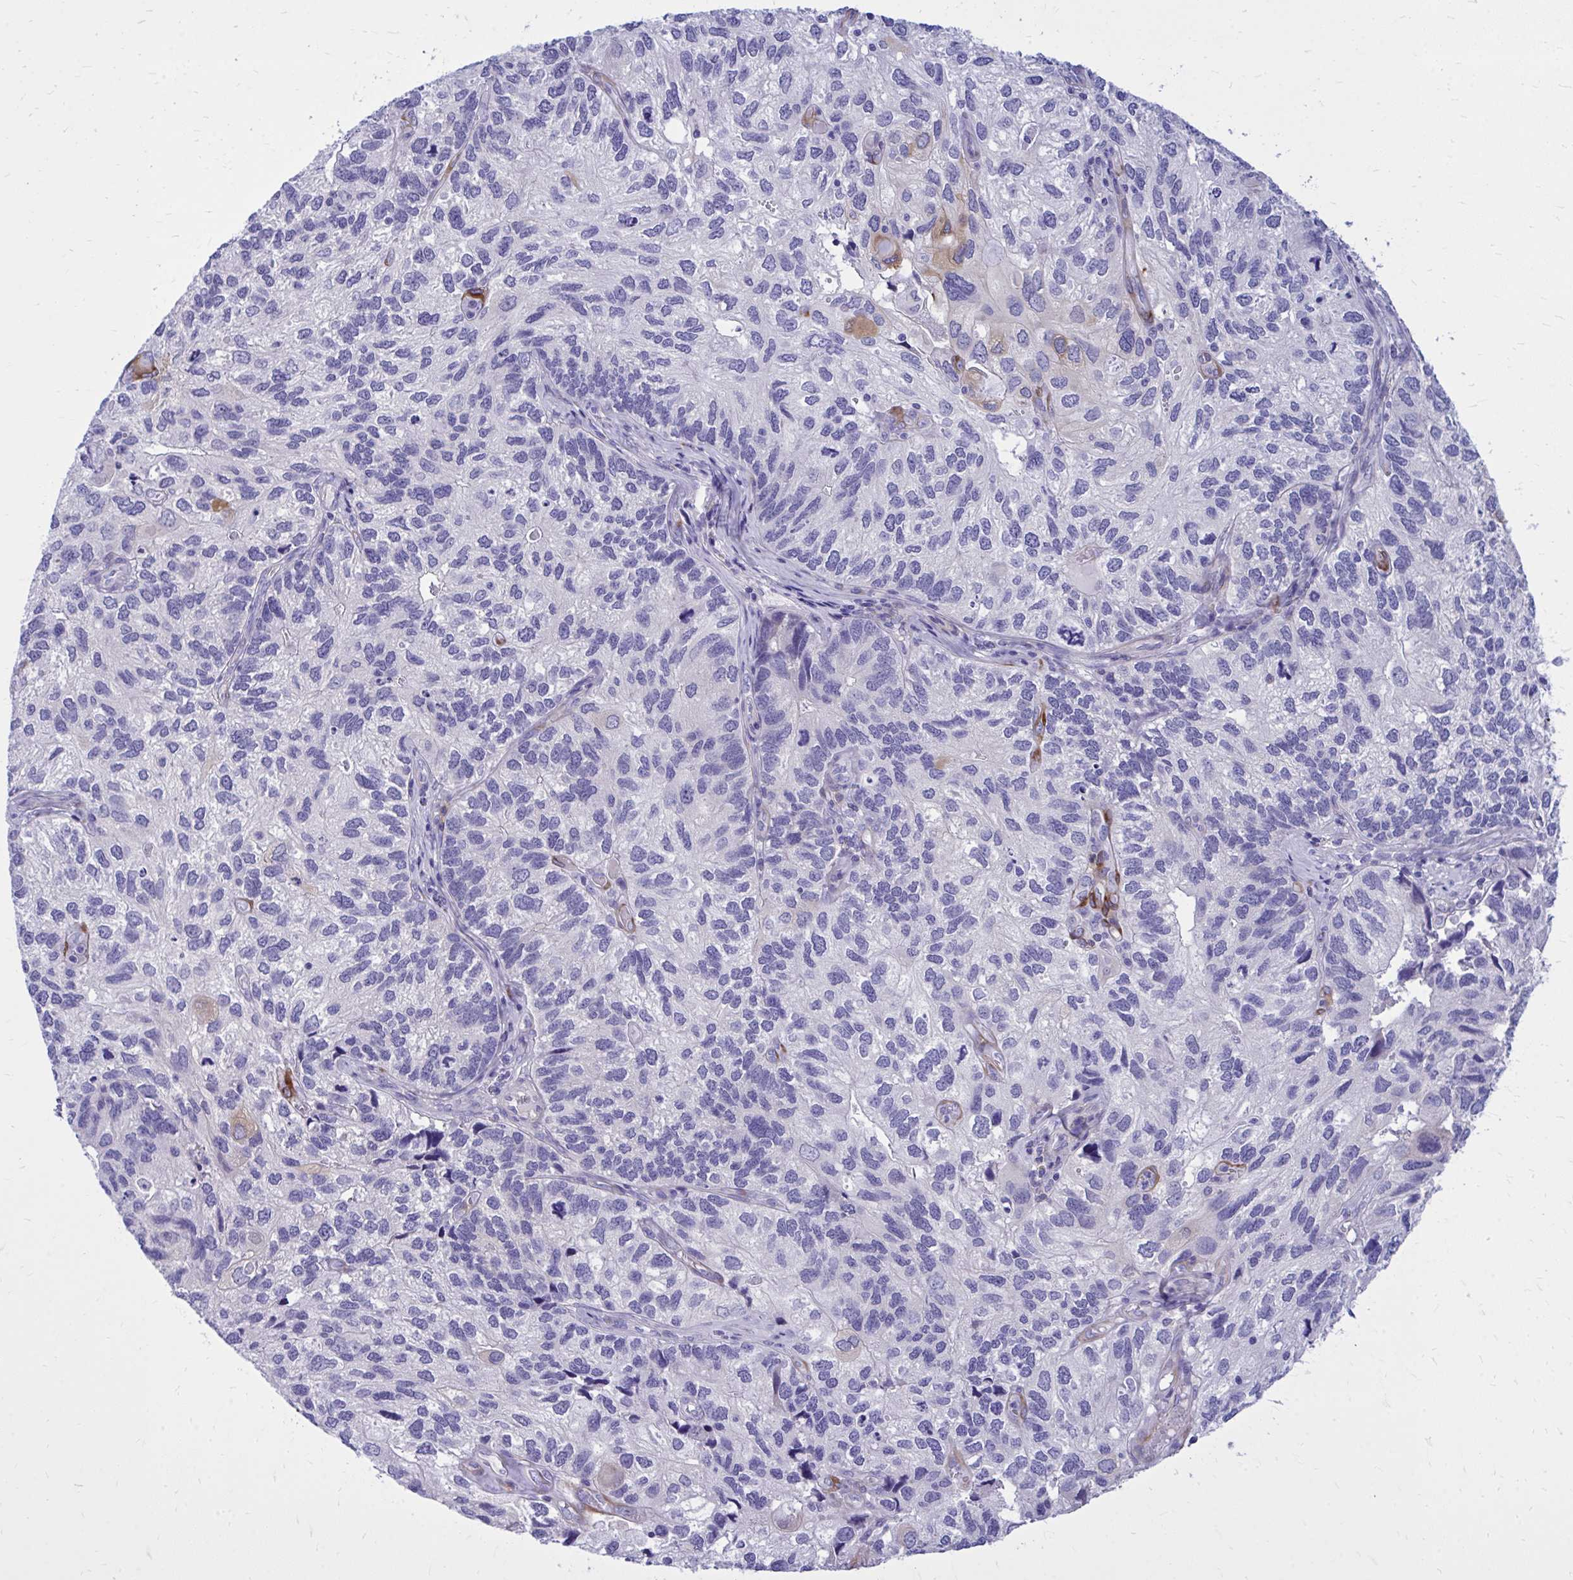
{"staining": {"intensity": "negative", "quantity": "none", "location": "none"}, "tissue": "endometrial cancer", "cell_type": "Tumor cells", "image_type": "cancer", "snomed": [{"axis": "morphology", "description": "Carcinoma, NOS"}, {"axis": "topography", "description": "Uterus"}], "caption": "Tumor cells show no significant protein positivity in endometrial cancer.", "gene": "EPB41L1", "patient": {"sex": "female", "age": 76}}